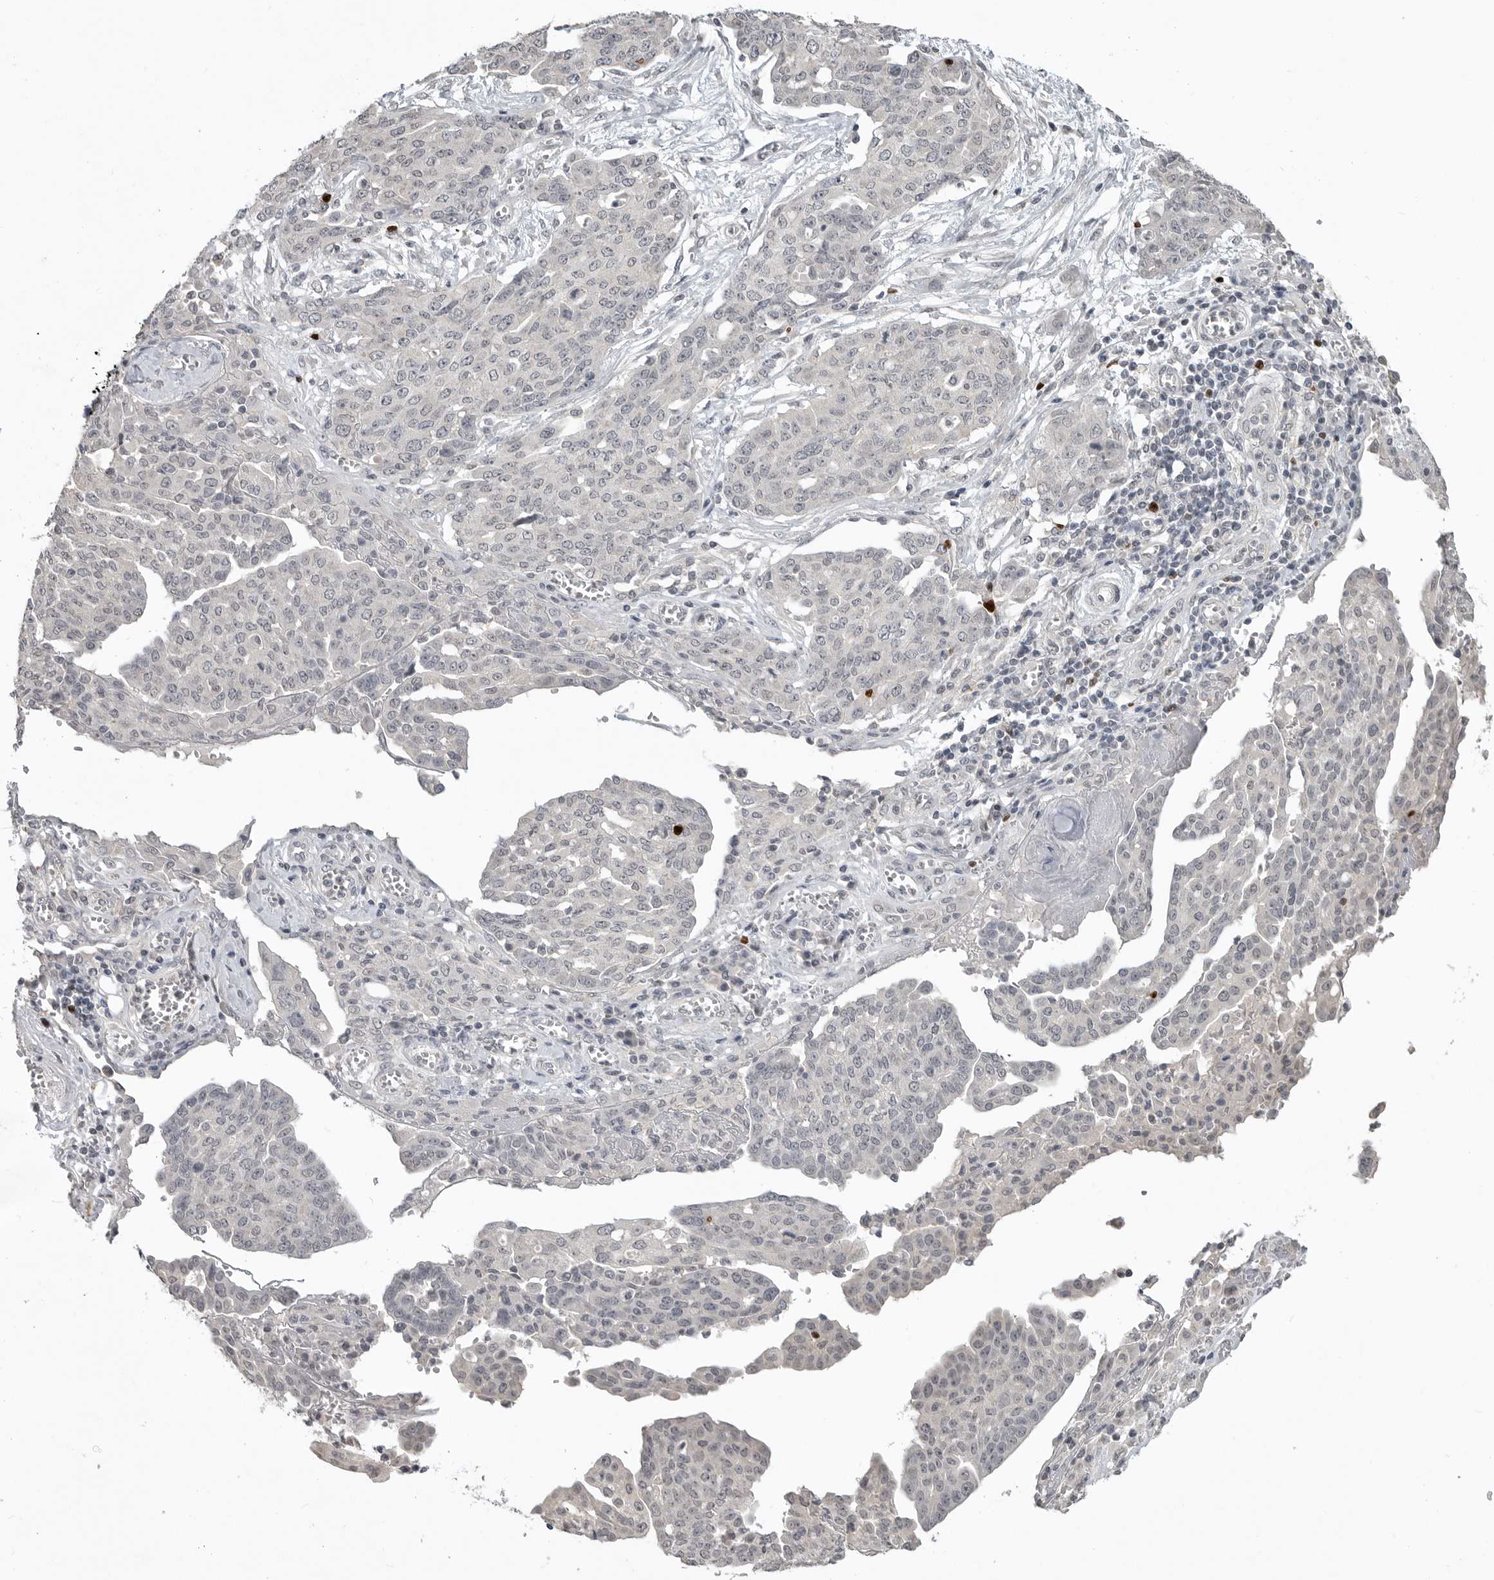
{"staining": {"intensity": "negative", "quantity": "none", "location": "none"}, "tissue": "ovarian cancer", "cell_type": "Tumor cells", "image_type": "cancer", "snomed": [{"axis": "morphology", "description": "Cystadenocarcinoma, serous, NOS"}, {"axis": "topography", "description": "Soft tissue"}, {"axis": "topography", "description": "Ovary"}], "caption": "A high-resolution photomicrograph shows immunohistochemistry (IHC) staining of serous cystadenocarcinoma (ovarian), which demonstrates no significant staining in tumor cells.", "gene": "FOXP3", "patient": {"sex": "female", "age": 57}}